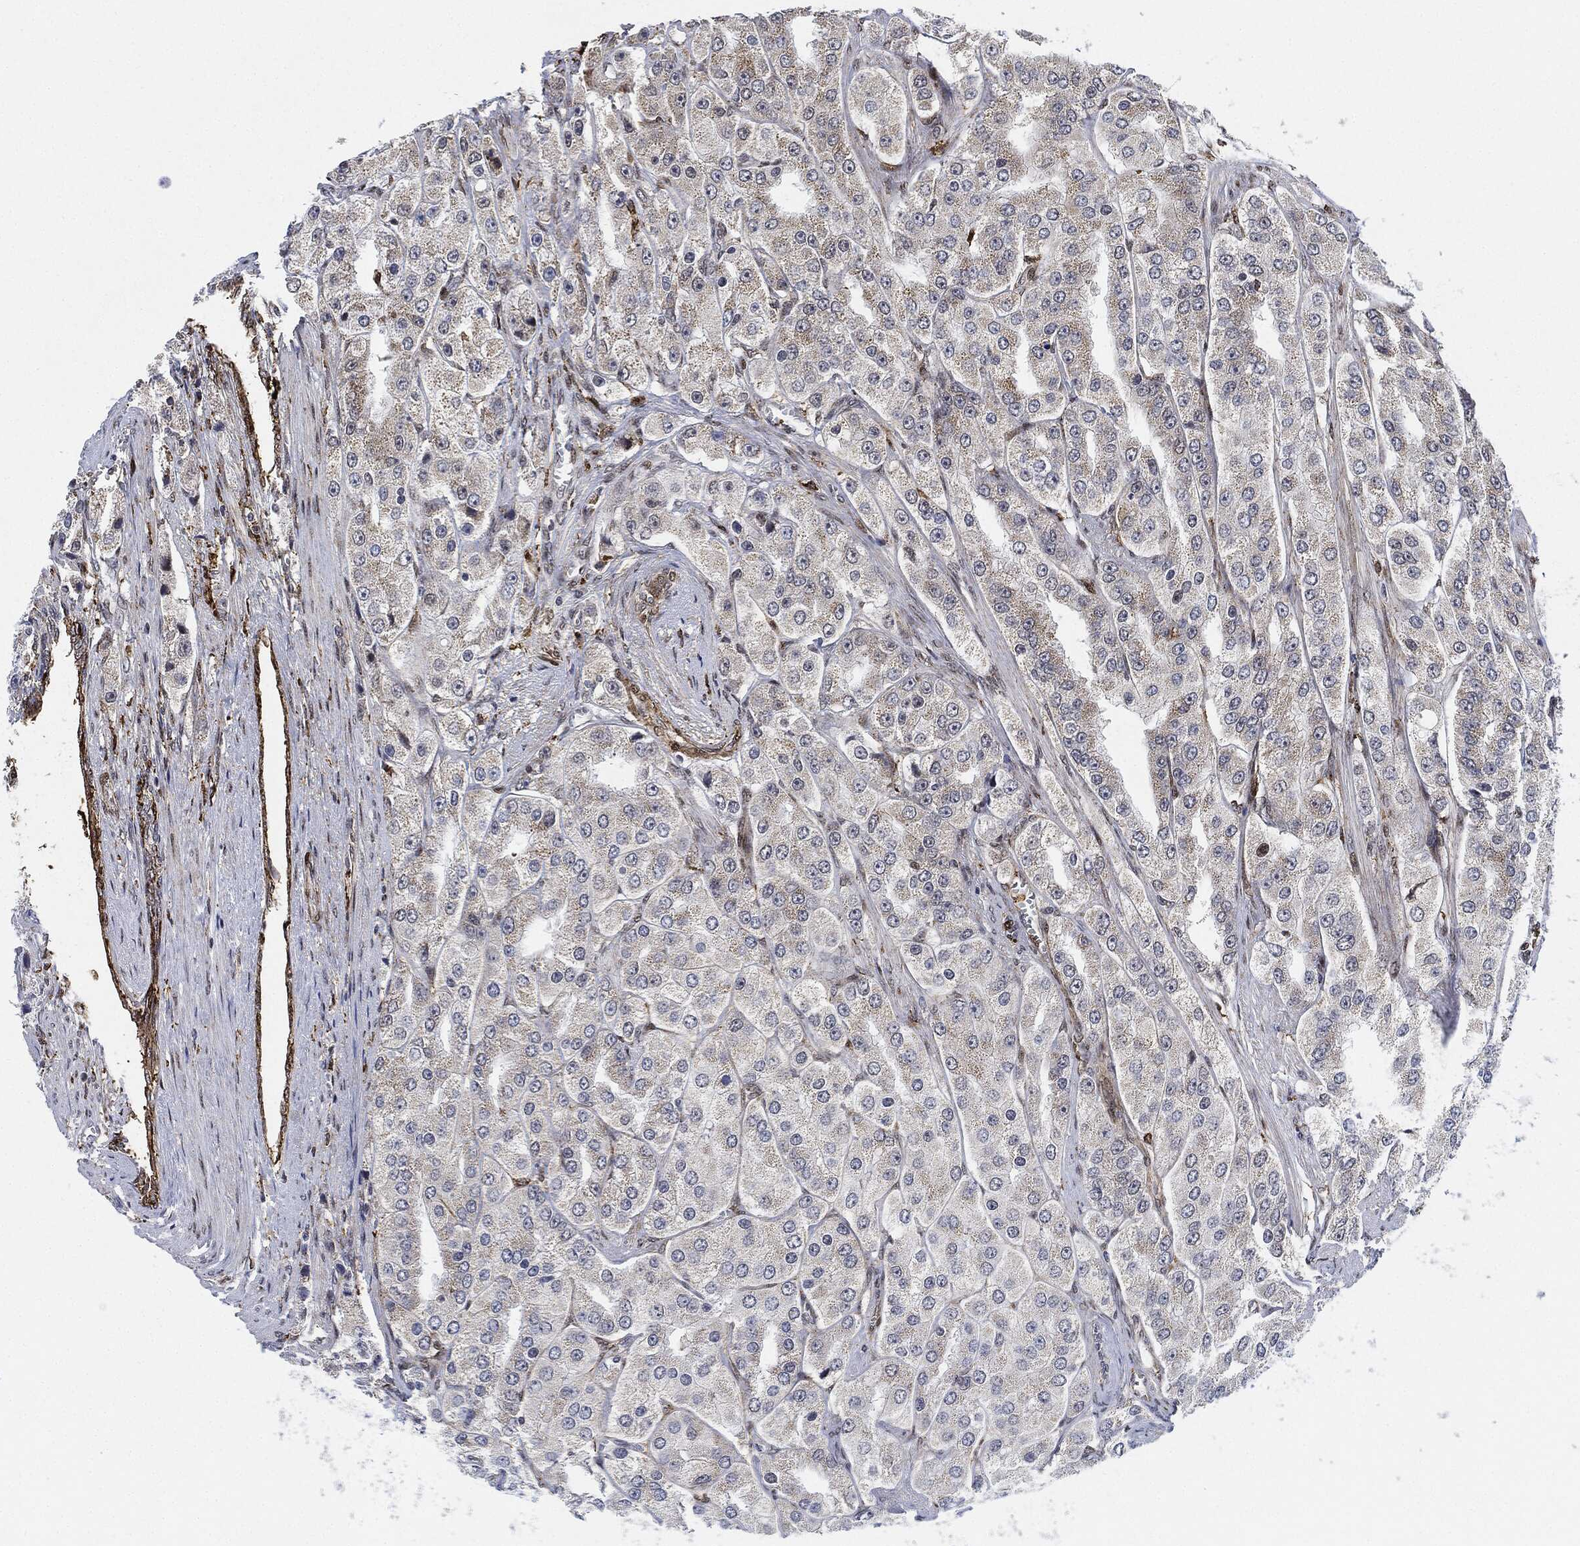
{"staining": {"intensity": "weak", "quantity": "<25%", "location": "cytoplasmic/membranous"}, "tissue": "prostate cancer", "cell_type": "Tumor cells", "image_type": "cancer", "snomed": [{"axis": "morphology", "description": "Adenocarcinoma, Low grade"}, {"axis": "topography", "description": "Prostate"}], "caption": "Immunohistochemical staining of prostate cancer demonstrates no significant positivity in tumor cells.", "gene": "NANOS3", "patient": {"sex": "male", "age": 69}}